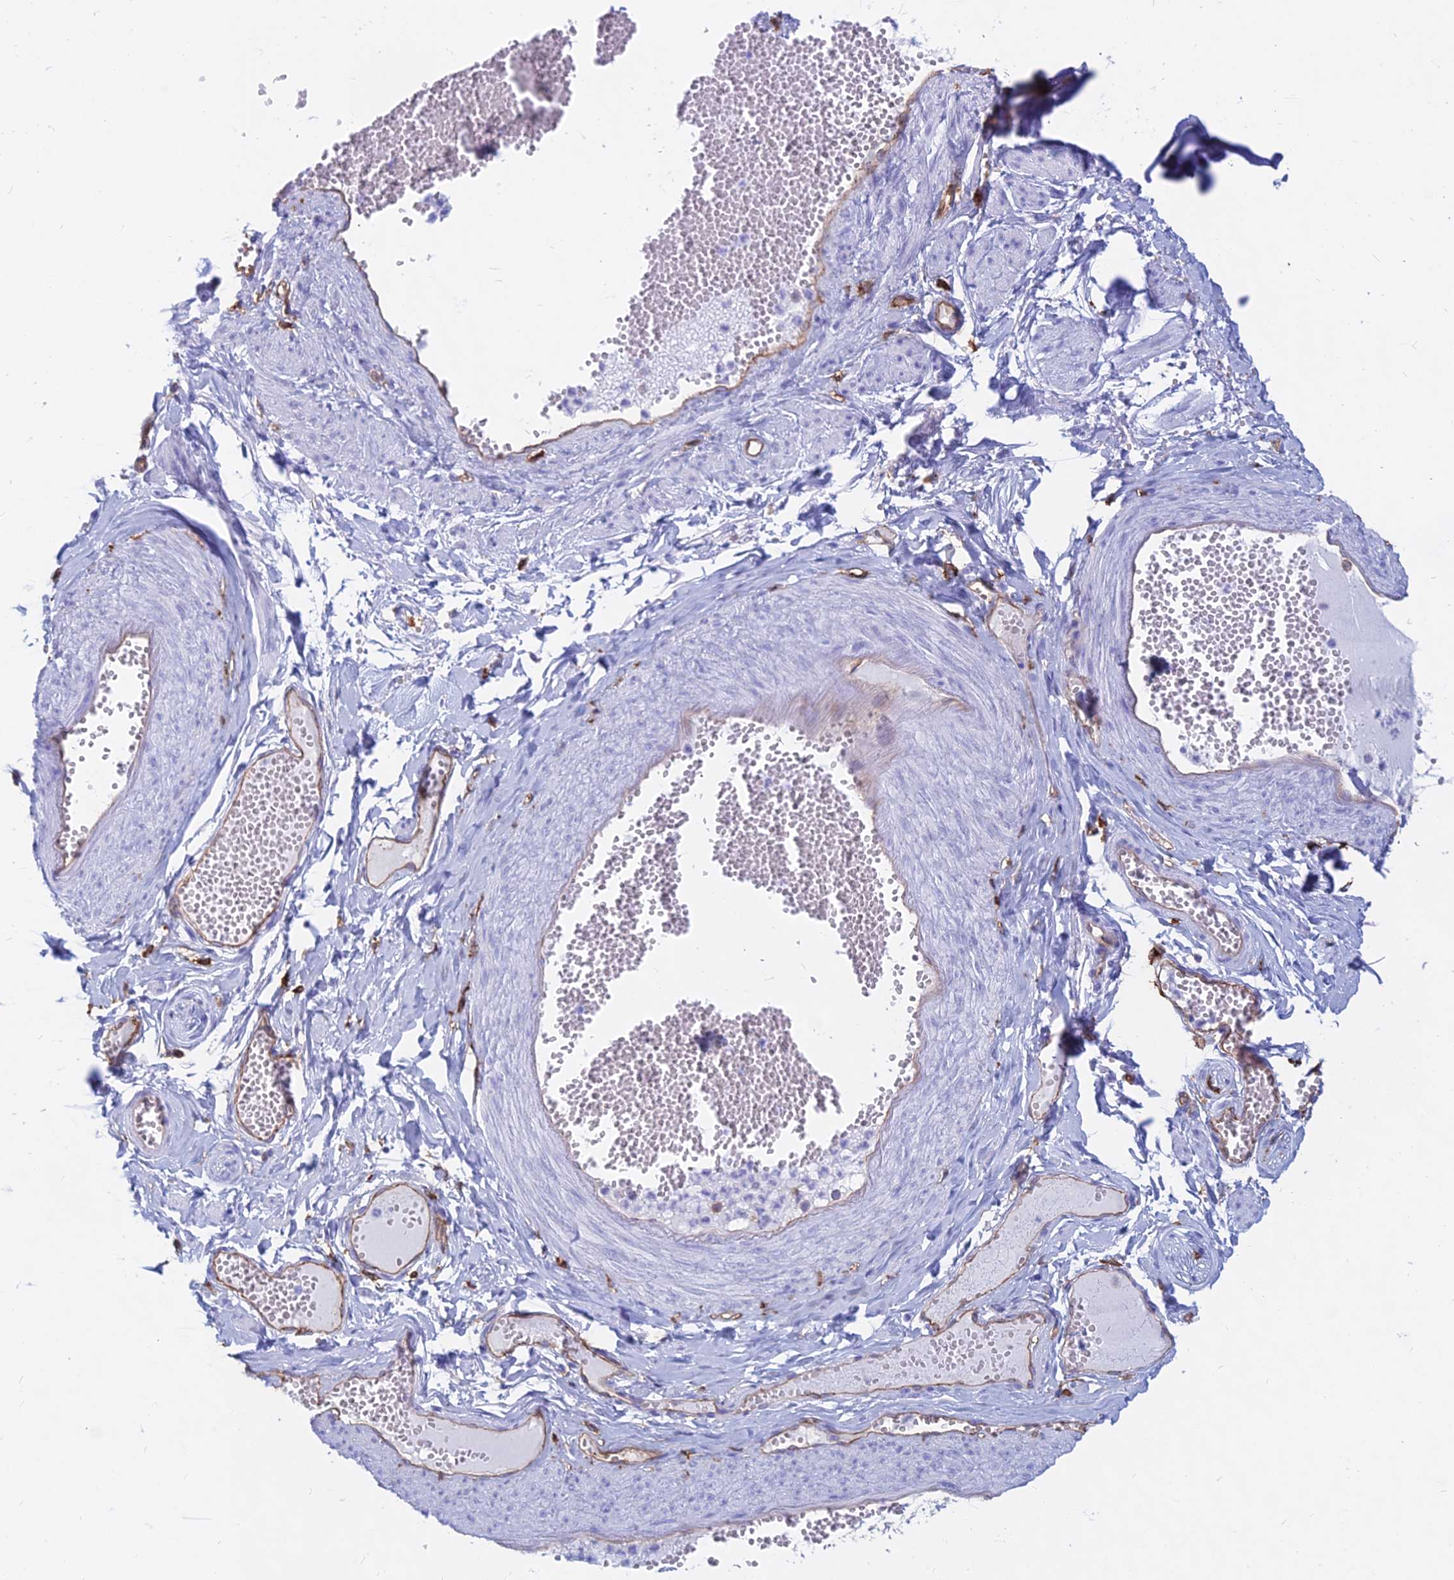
{"staining": {"intensity": "negative", "quantity": "none", "location": "none"}, "tissue": "soft tissue", "cell_type": "Fibroblasts", "image_type": "normal", "snomed": [{"axis": "morphology", "description": "Normal tissue, NOS"}, {"axis": "topography", "description": "Smooth muscle"}, {"axis": "topography", "description": "Peripheral nerve tissue"}], "caption": "IHC photomicrograph of unremarkable human soft tissue stained for a protein (brown), which exhibits no positivity in fibroblasts.", "gene": "HLA", "patient": {"sex": "female", "age": 39}}